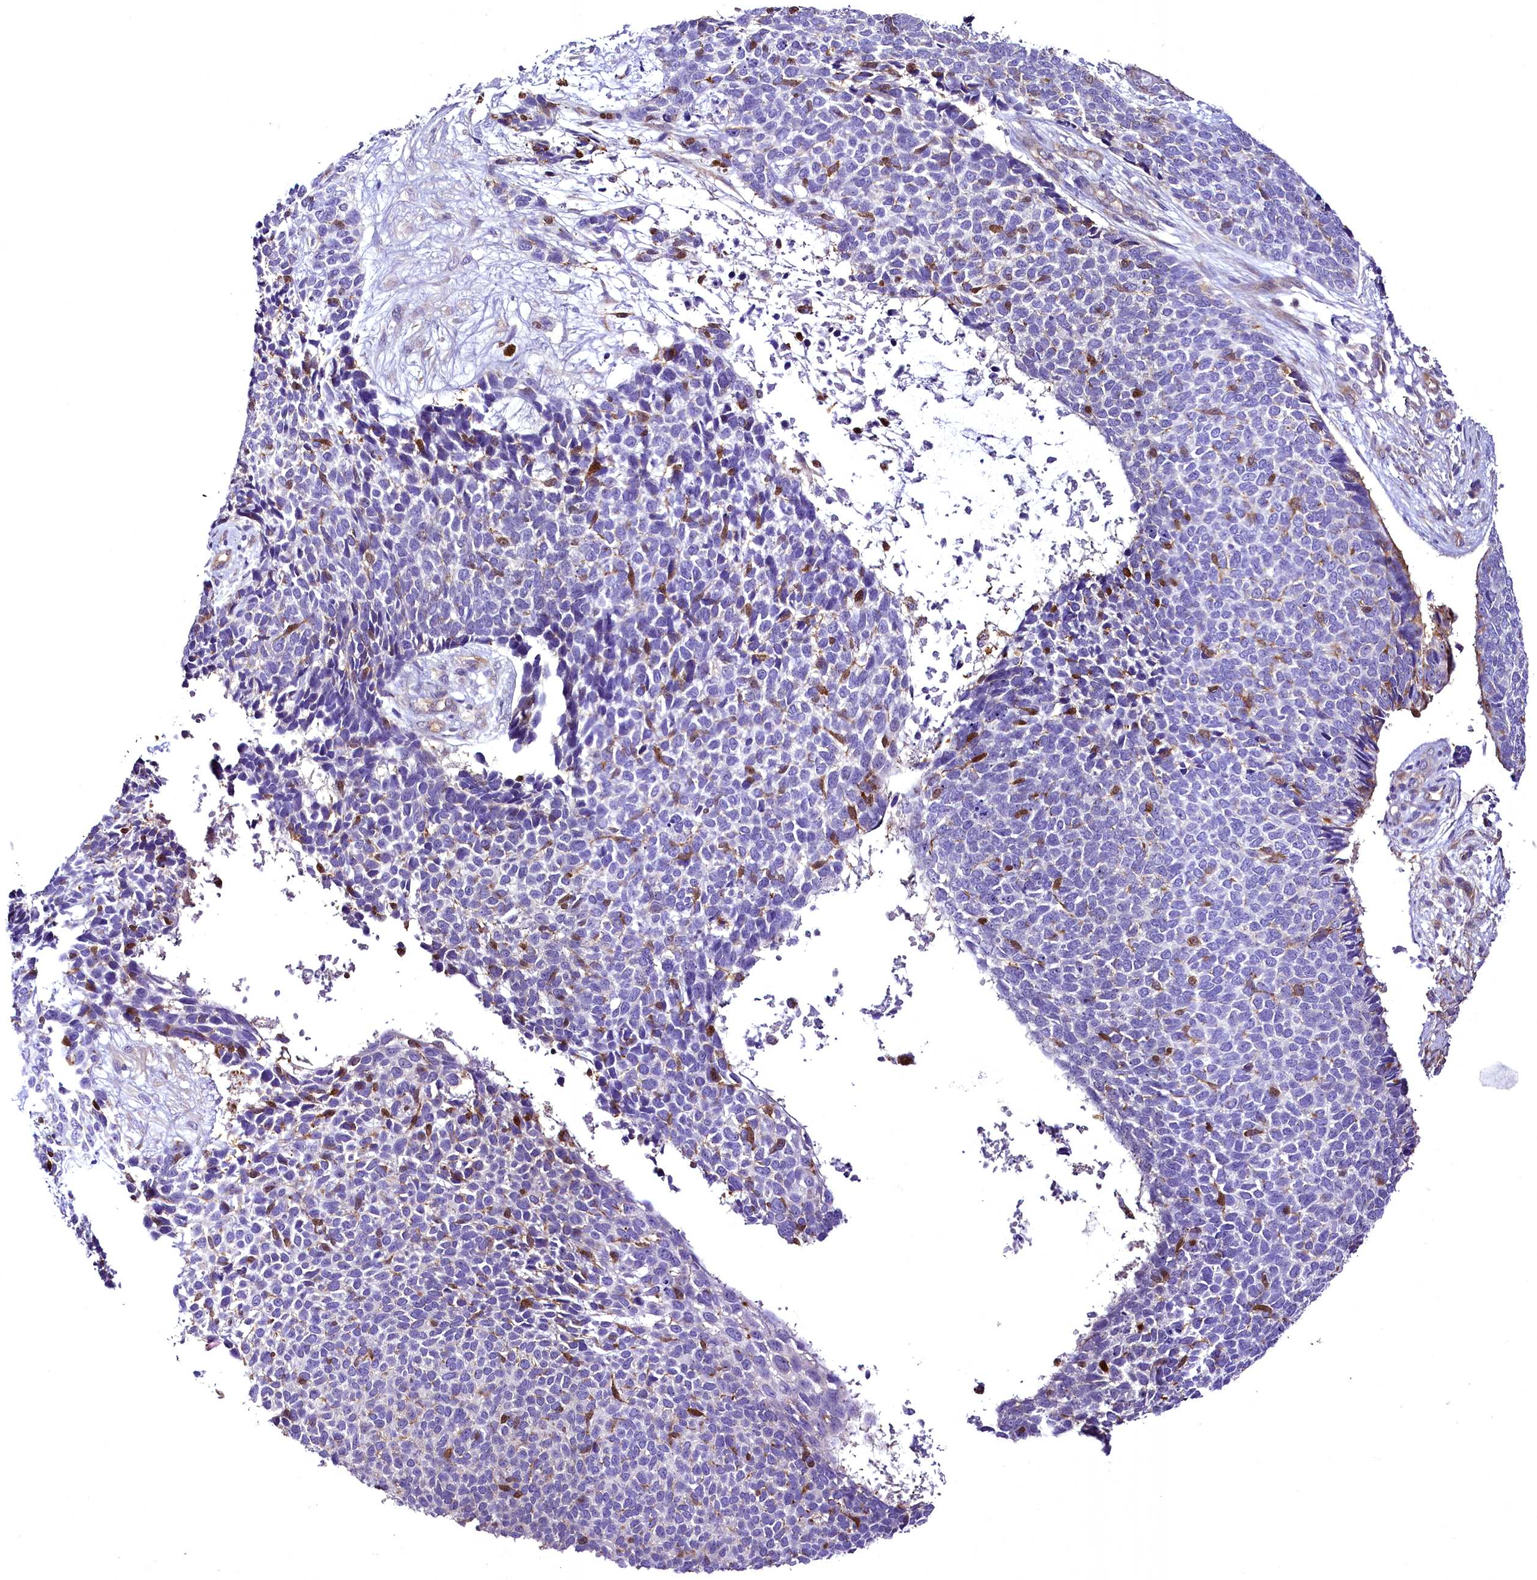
{"staining": {"intensity": "negative", "quantity": "none", "location": "none"}, "tissue": "skin cancer", "cell_type": "Tumor cells", "image_type": "cancer", "snomed": [{"axis": "morphology", "description": "Basal cell carcinoma"}, {"axis": "topography", "description": "Skin"}], "caption": "Tumor cells are negative for brown protein staining in basal cell carcinoma (skin).", "gene": "STXBP1", "patient": {"sex": "female", "age": 84}}